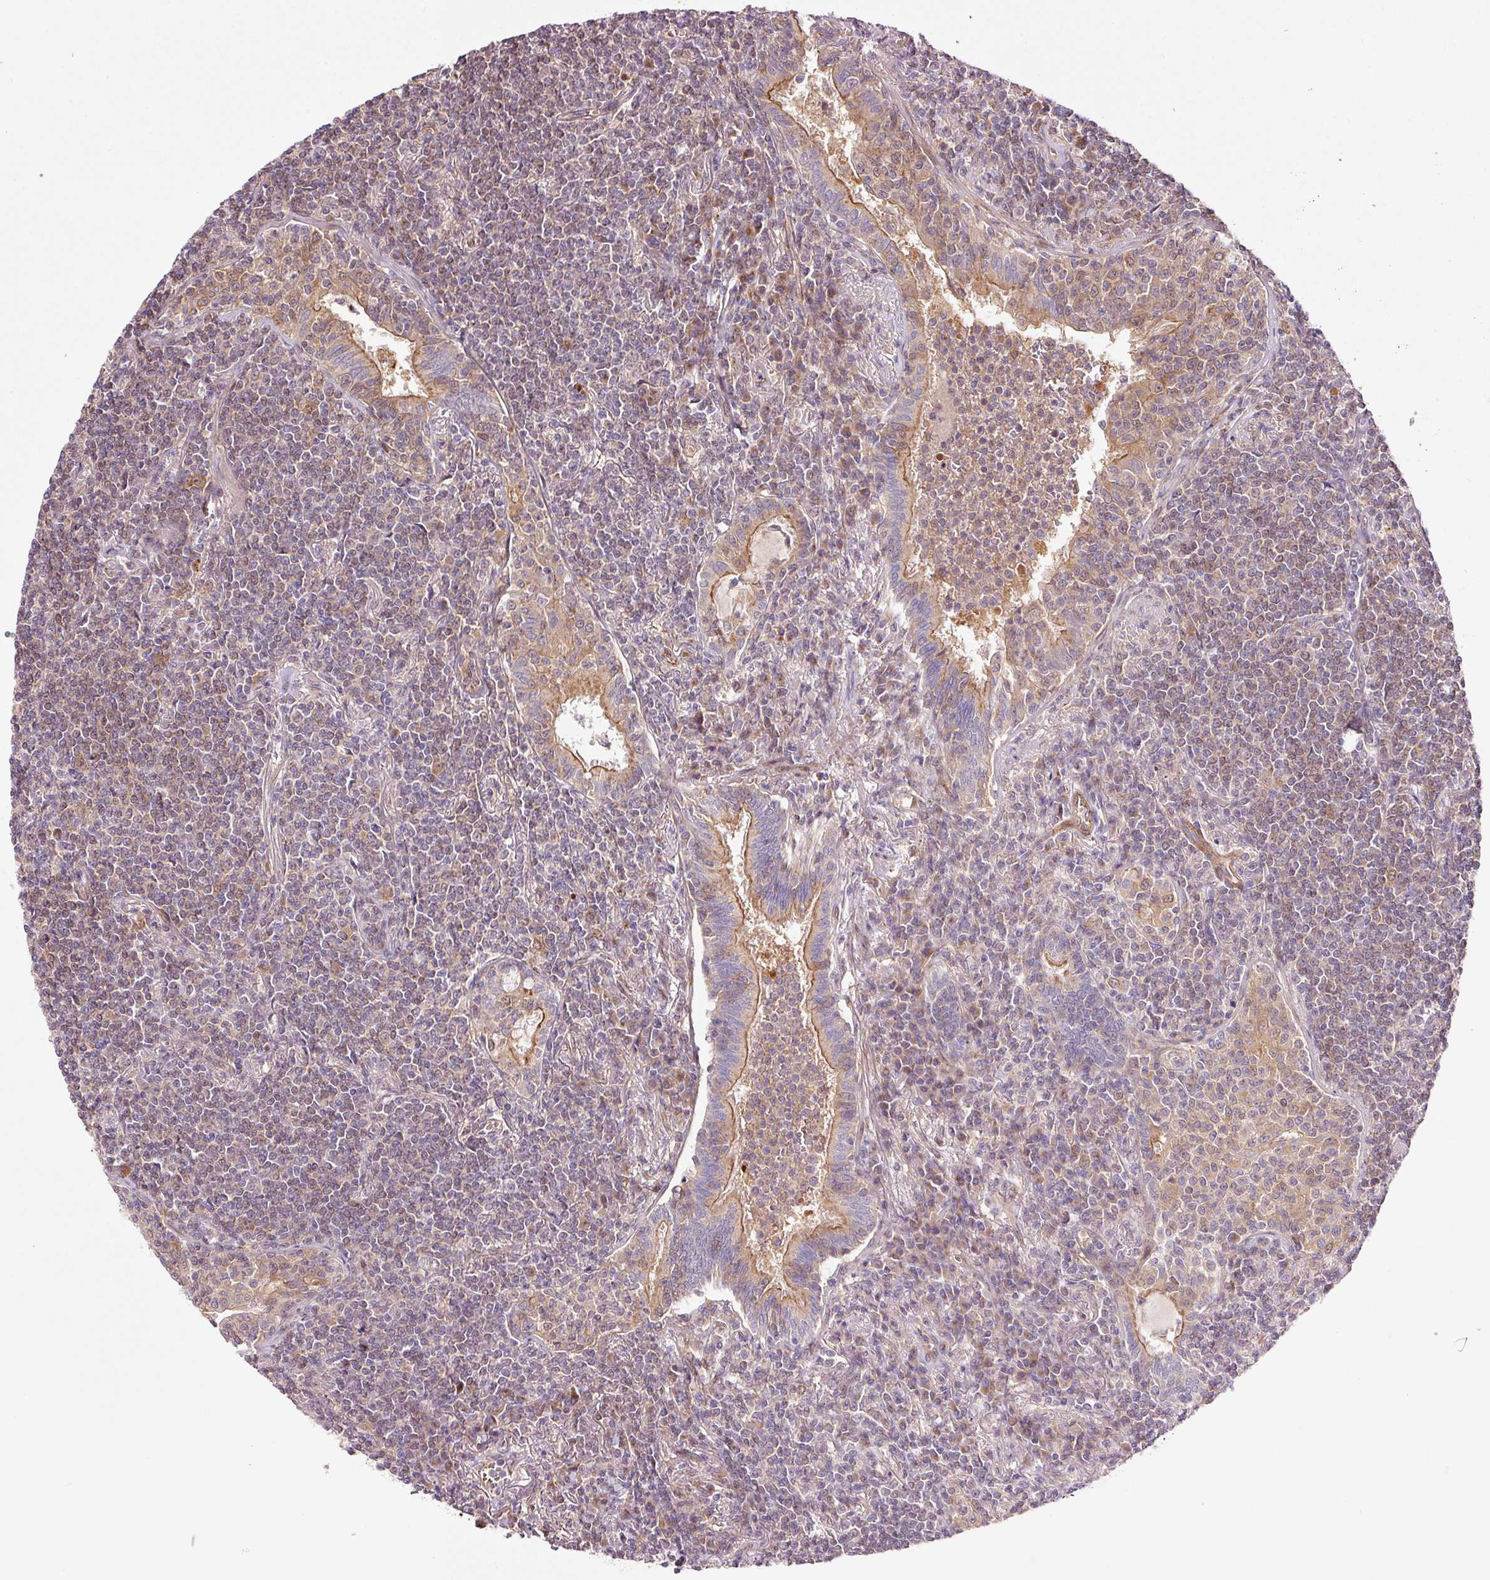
{"staining": {"intensity": "negative", "quantity": "none", "location": "none"}, "tissue": "lymphoma", "cell_type": "Tumor cells", "image_type": "cancer", "snomed": [{"axis": "morphology", "description": "Malignant lymphoma, non-Hodgkin's type, Low grade"}, {"axis": "topography", "description": "Lung"}], "caption": "Lymphoma was stained to show a protein in brown. There is no significant positivity in tumor cells. Brightfield microscopy of IHC stained with DAB (3,3'-diaminobenzidine) (brown) and hematoxylin (blue), captured at high magnification.", "gene": "PPP1R14B", "patient": {"sex": "female", "age": 71}}